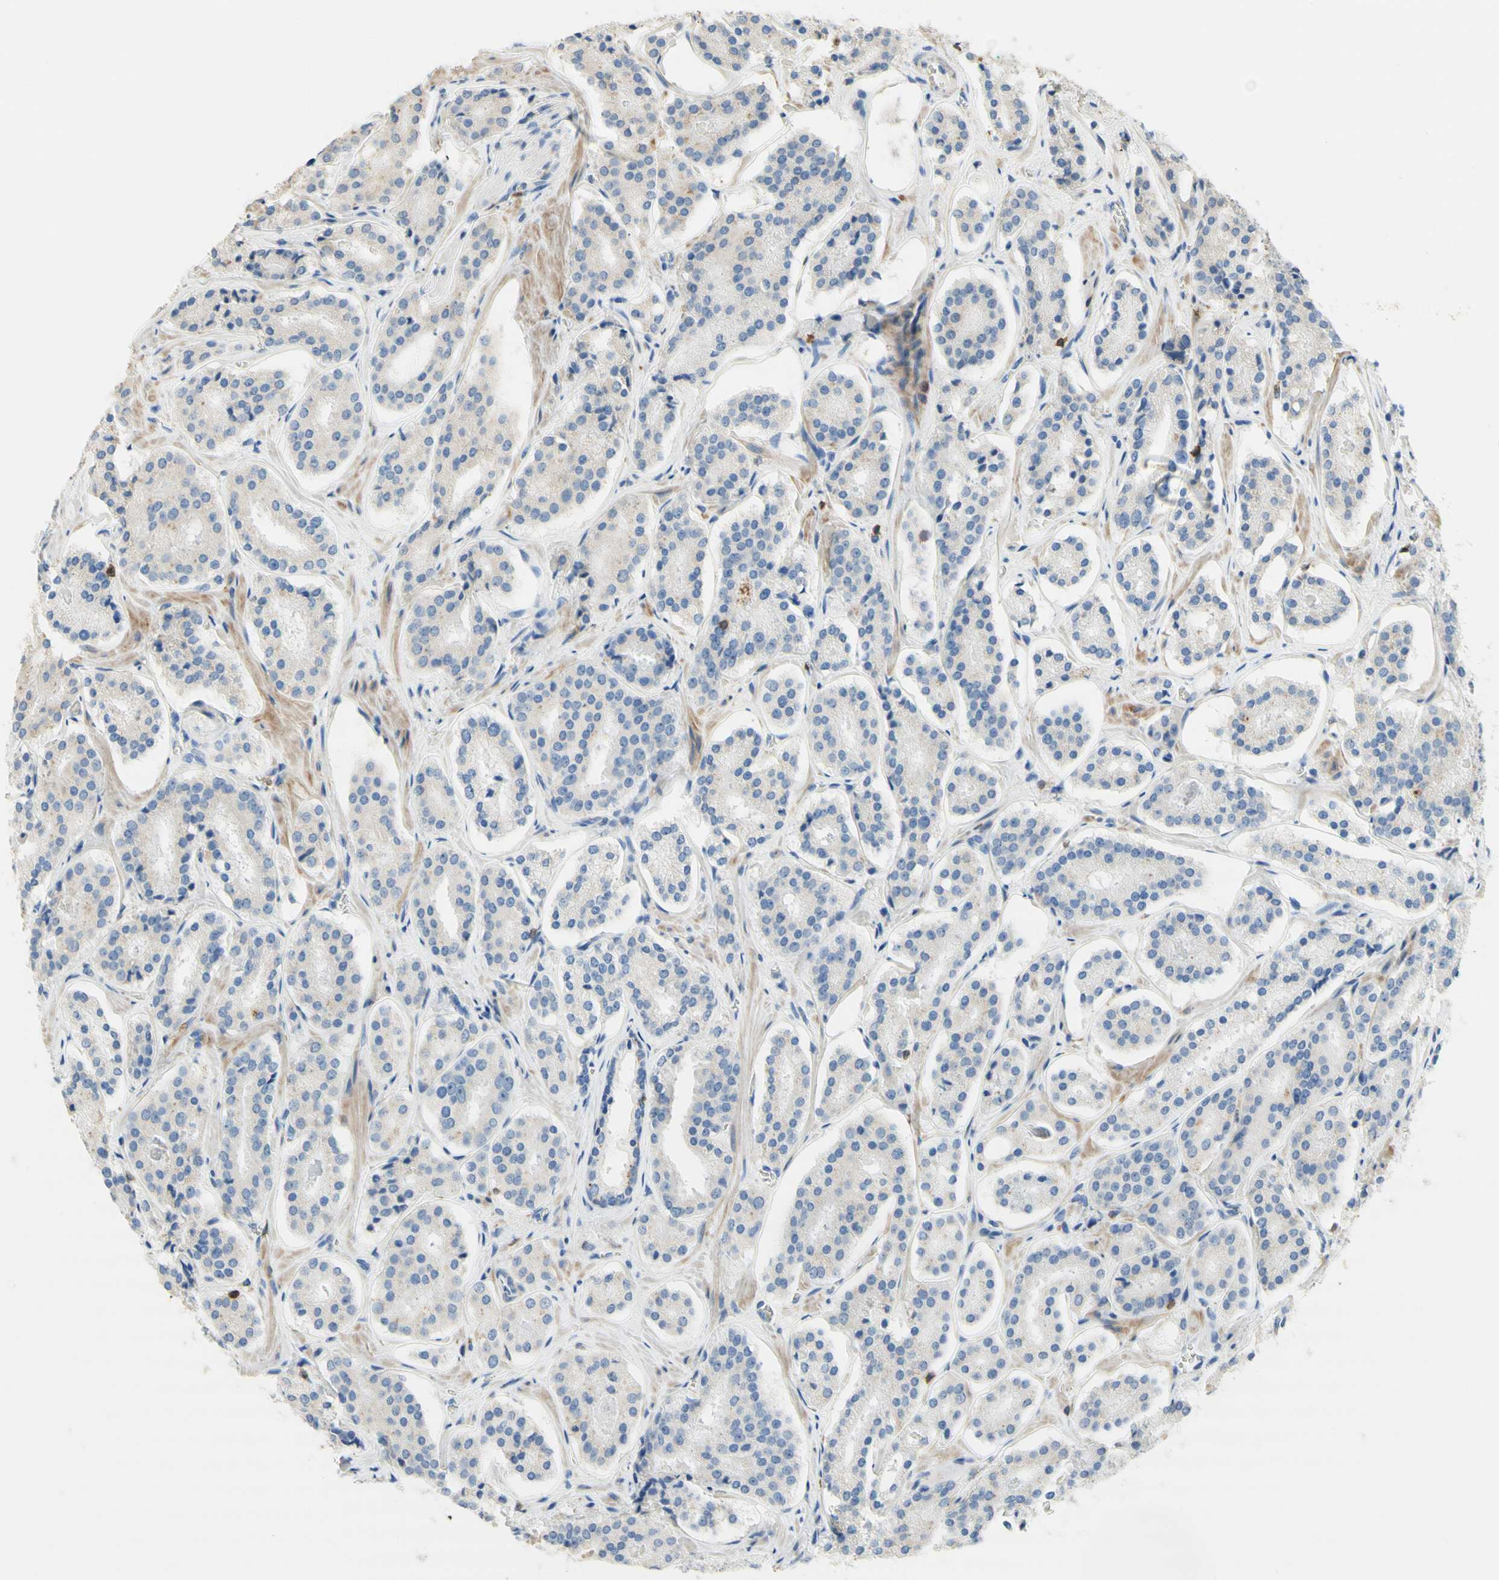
{"staining": {"intensity": "negative", "quantity": "none", "location": "none"}, "tissue": "prostate cancer", "cell_type": "Tumor cells", "image_type": "cancer", "snomed": [{"axis": "morphology", "description": "Adenocarcinoma, High grade"}, {"axis": "topography", "description": "Prostate"}], "caption": "The image displays no significant positivity in tumor cells of prostate cancer (adenocarcinoma (high-grade)).", "gene": "SPINK6", "patient": {"sex": "male", "age": 60}}